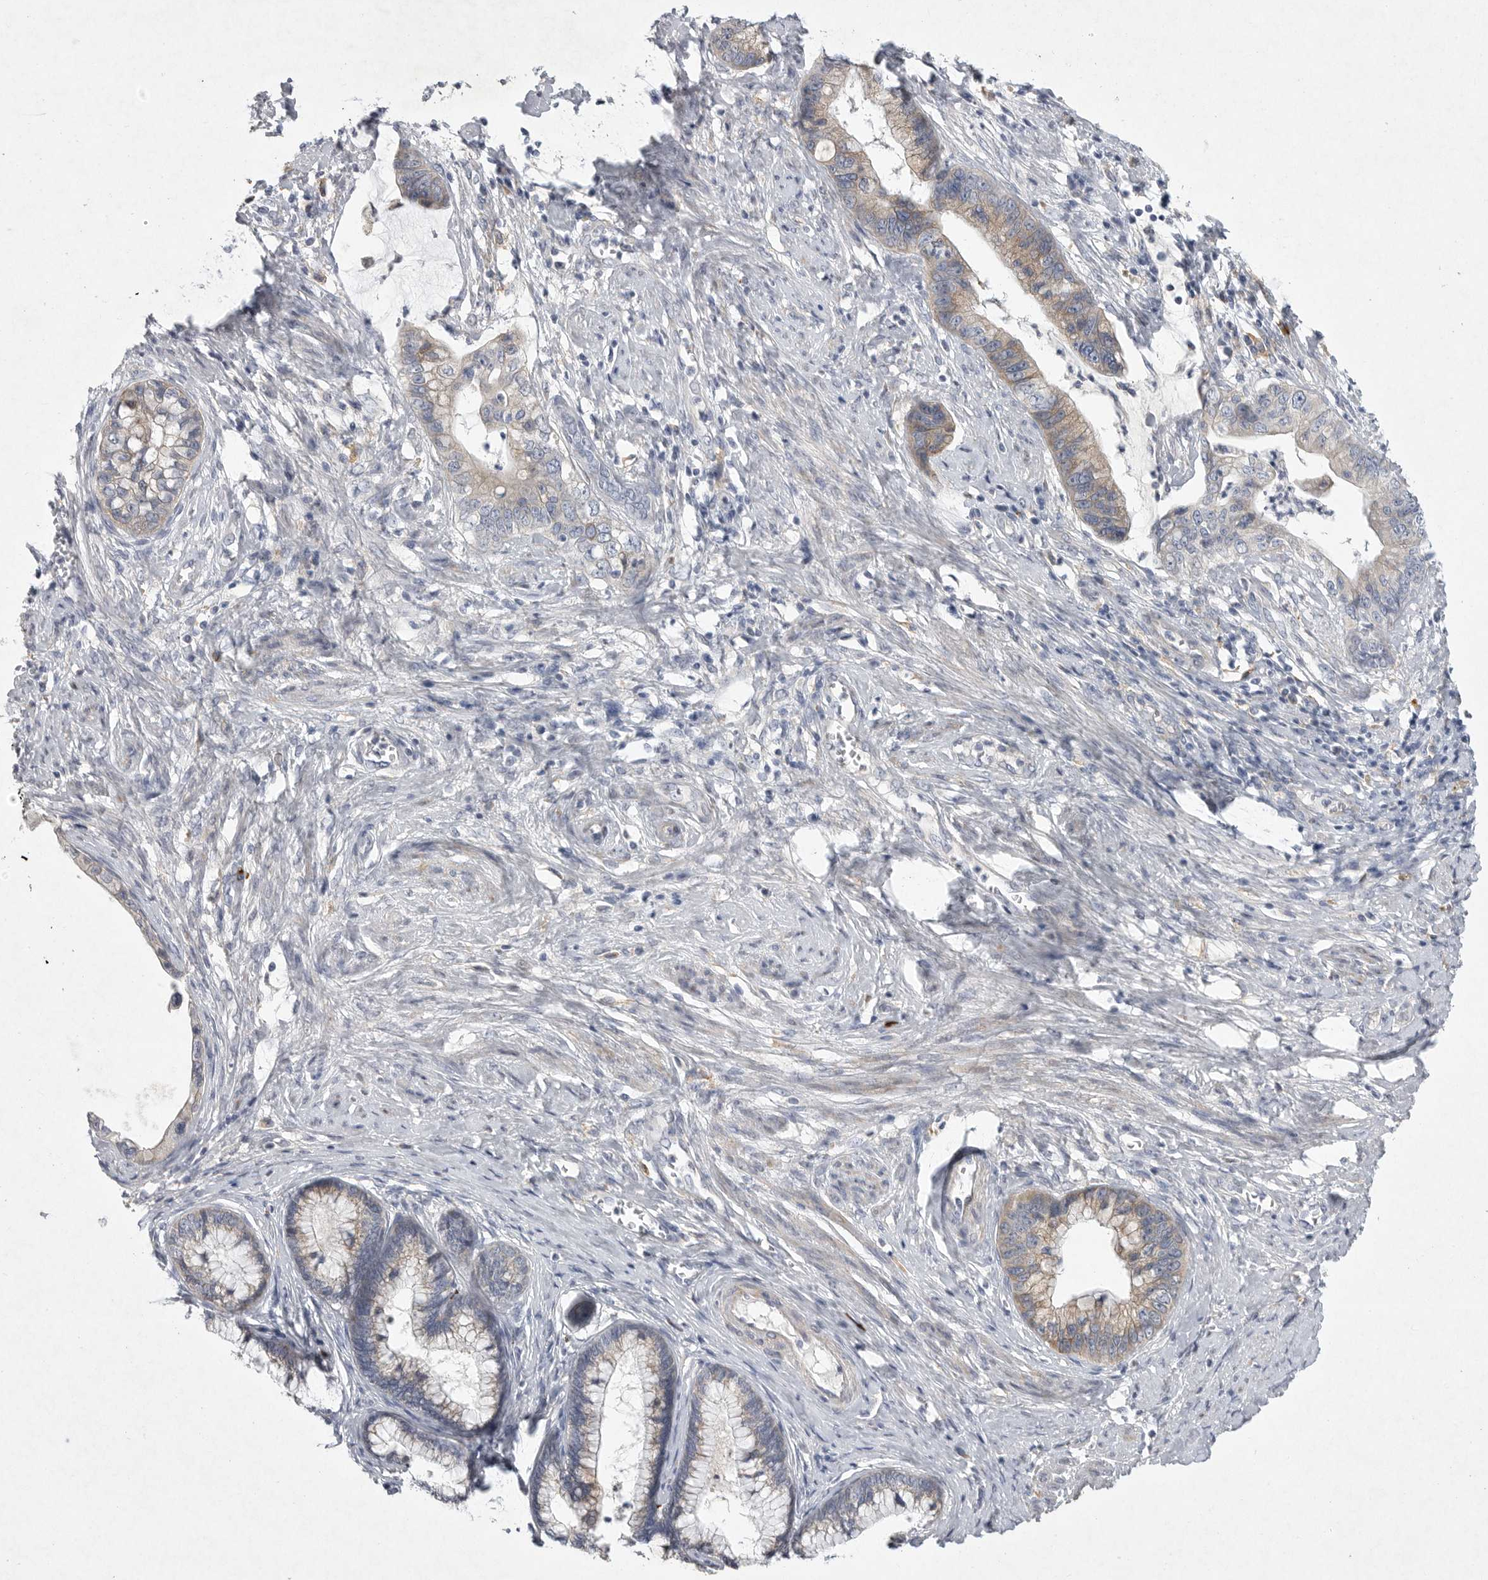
{"staining": {"intensity": "weak", "quantity": ">75%", "location": "cytoplasmic/membranous"}, "tissue": "cervical cancer", "cell_type": "Tumor cells", "image_type": "cancer", "snomed": [{"axis": "morphology", "description": "Adenocarcinoma, NOS"}, {"axis": "topography", "description": "Cervix"}], "caption": "Adenocarcinoma (cervical) was stained to show a protein in brown. There is low levels of weak cytoplasmic/membranous positivity in about >75% of tumor cells.", "gene": "EDEM3", "patient": {"sex": "female", "age": 44}}